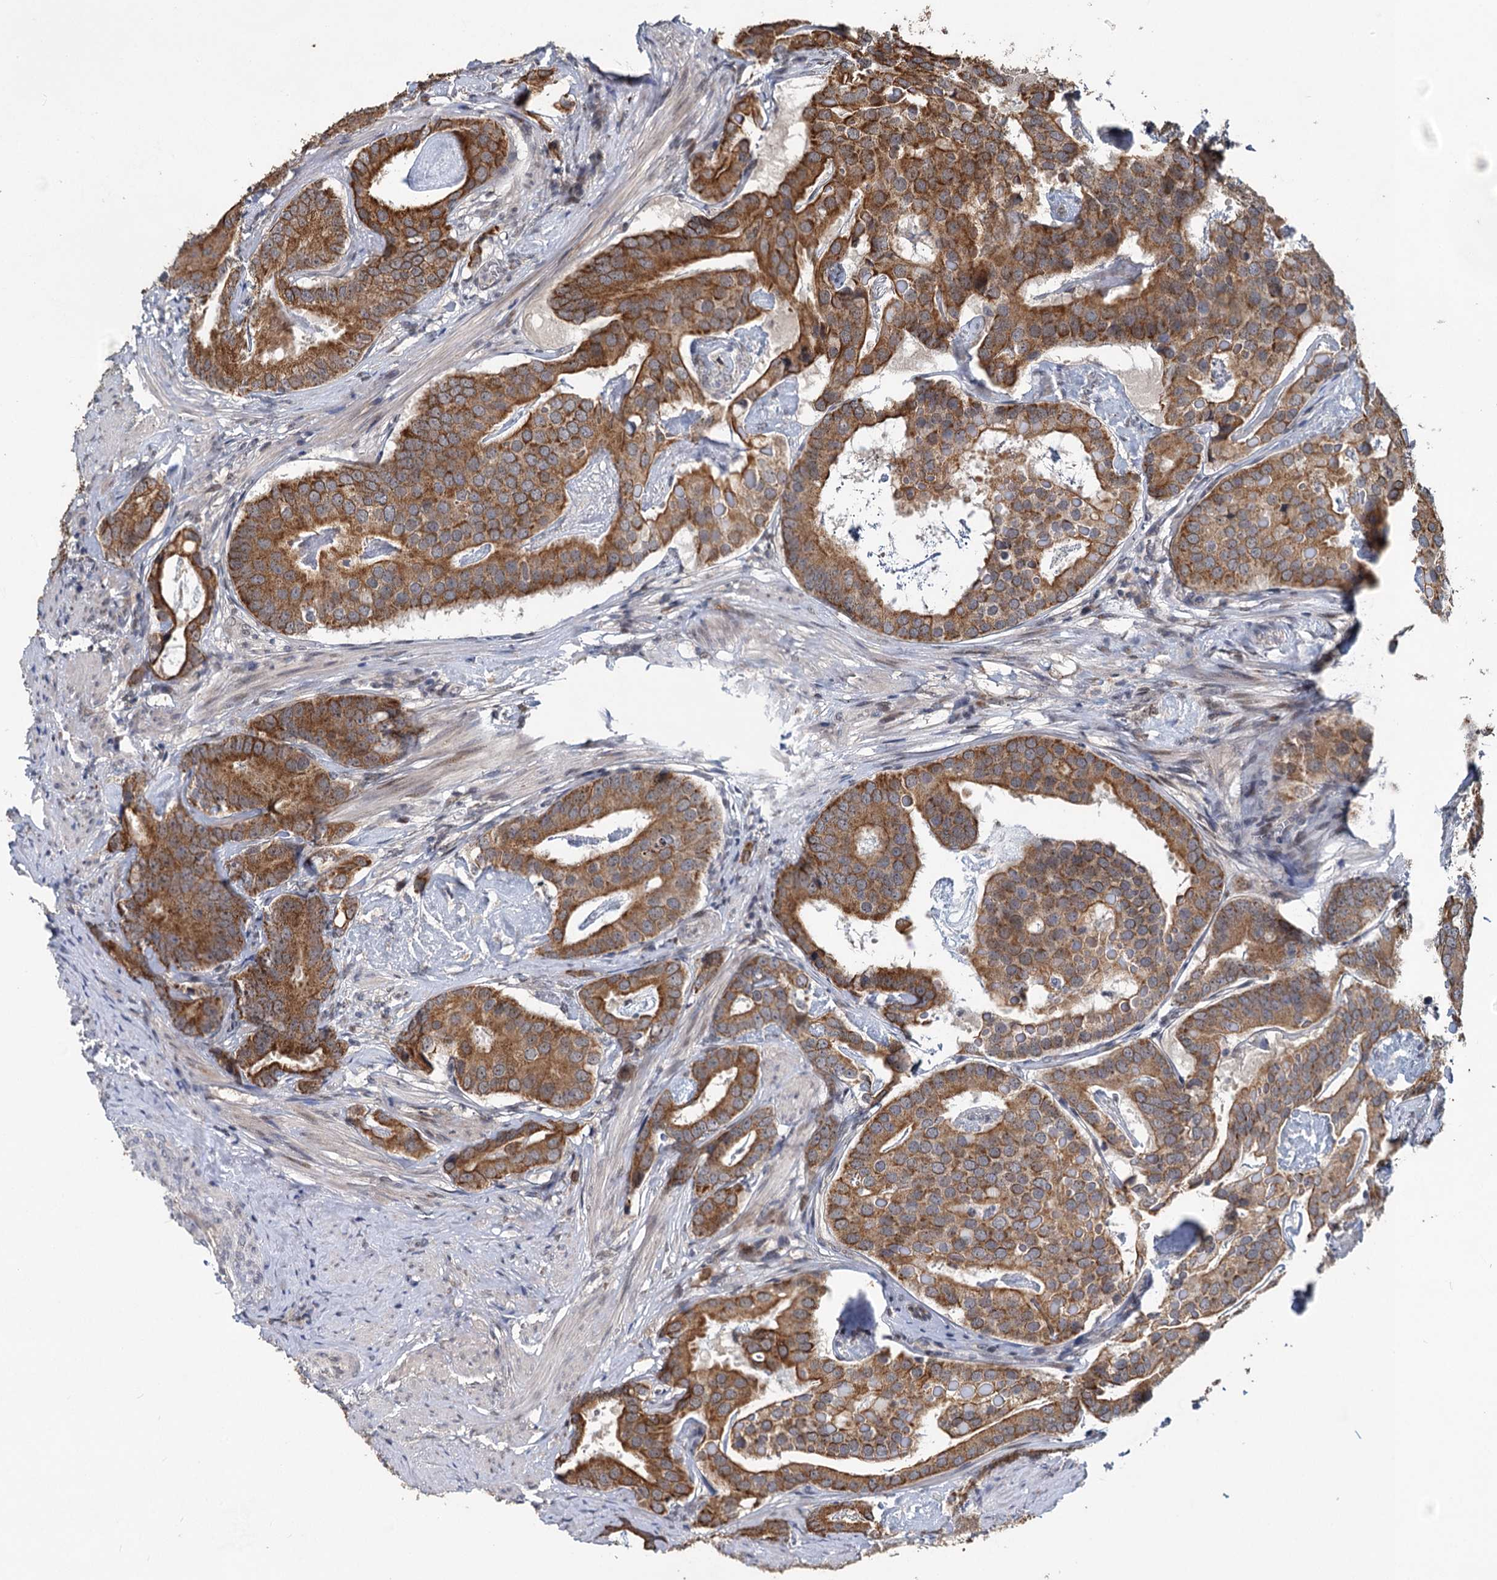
{"staining": {"intensity": "moderate", "quantity": ">75%", "location": "cytoplasmic/membranous"}, "tissue": "prostate cancer", "cell_type": "Tumor cells", "image_type": "cancer", "snomed": [{"axis": "morphology", "description": "Adenocarcinoma, Low grade"}, {"axis": "topography", "description": "Prostate"}], "caption": "IHC (DAB (3,3'-diaminobenzidine)) staining of human adenocarcinoma (low-grade) (prostate) demonstrates moderate cytoplasmic/membranous protein expression in approximately >75% of tumor cells. Immunohistochemistry (ihc) stains the protein of interest in brown and the nuclei are stained blue.", "gene": "RITA1", "patient": {"sex": "male", "age": 71}}